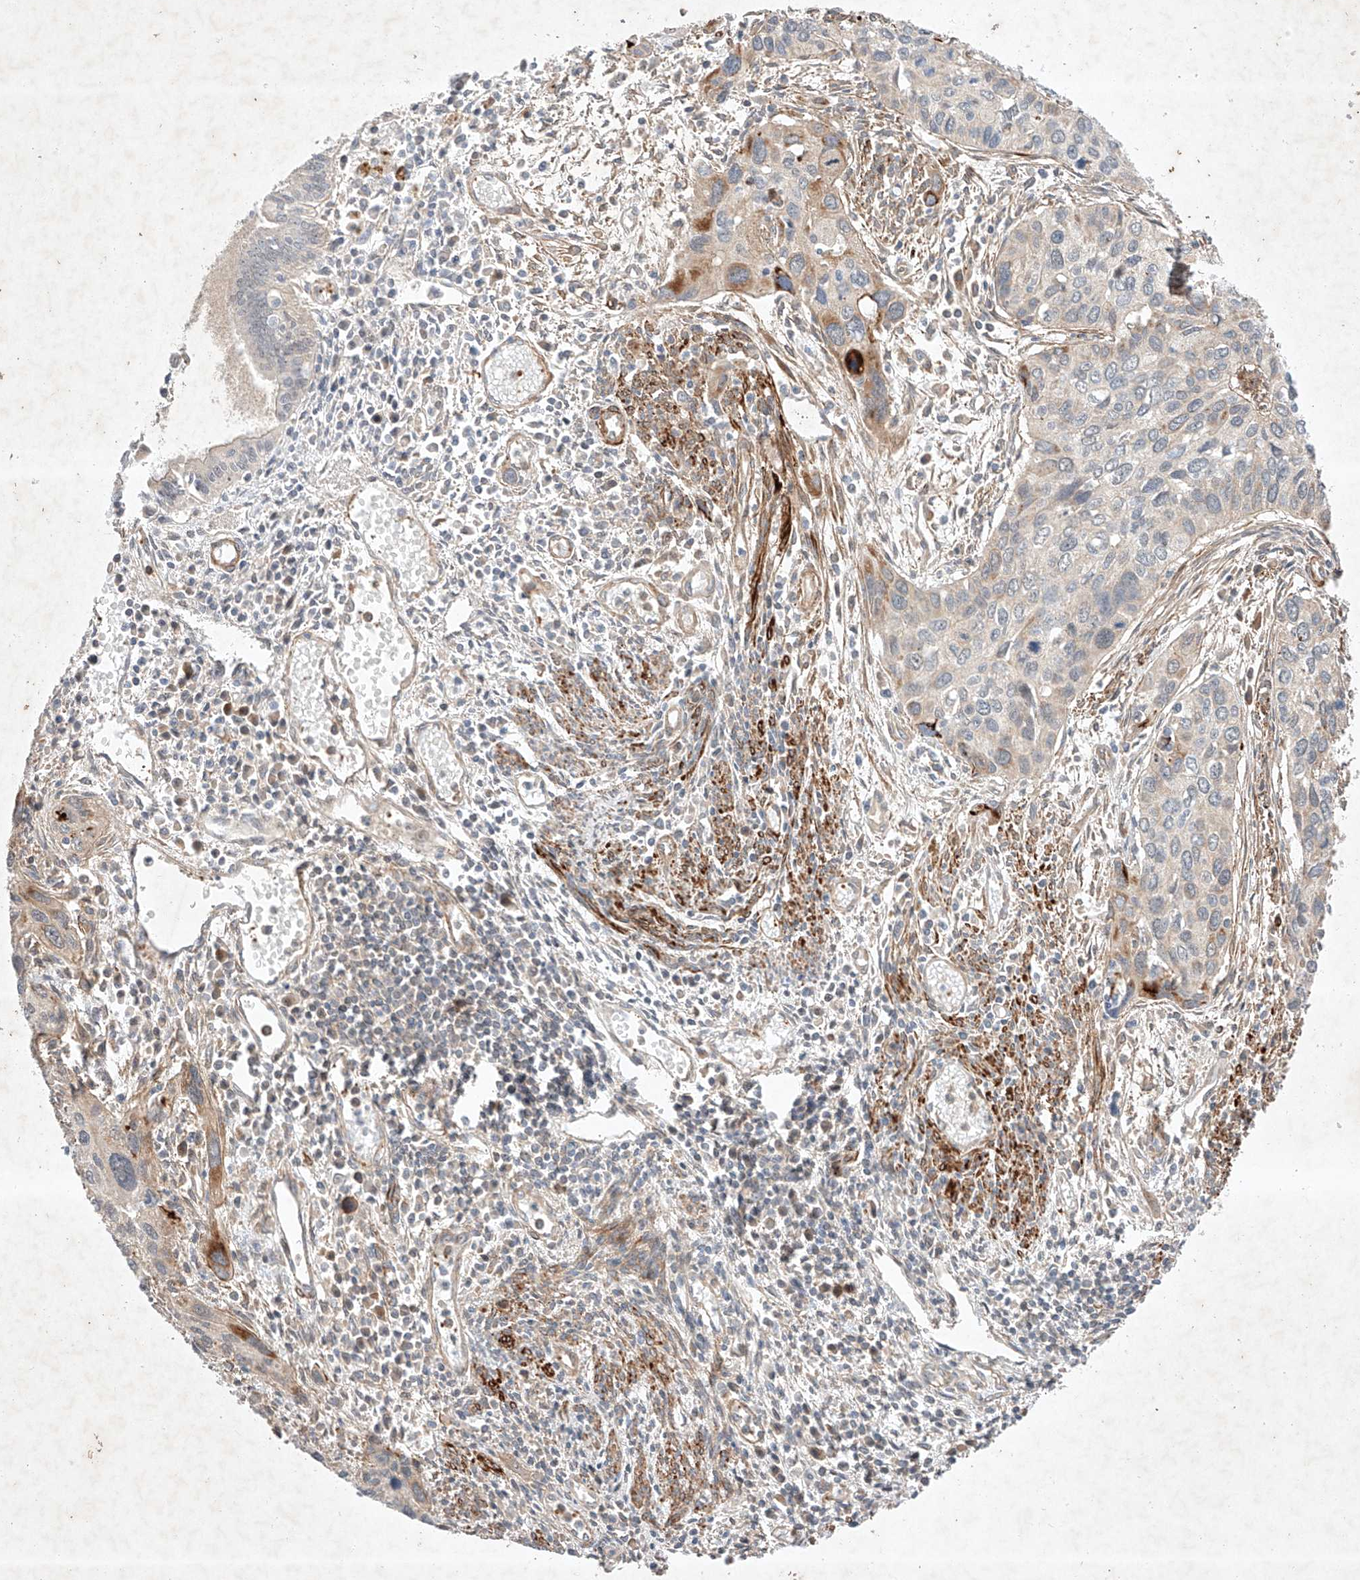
{"staining": {"intensity": "weak", "quantity": "25%-75%", "location": "cytoplasmic/membranous"}, "tissue": "cervical cancer", "cell_type": "Tumor cells", "image_type": "cancer", "snomed": [{"axis": "morphology", "description": "Squamous cell carcinoma, NOS"}, {"axis": "topography", "description": "Cervix"}], "caption": "IHC histopathology image of neoplastic tissue: cervical cancer (squamous cell carcinoma) stained using IHC reveals low levels of weak protein expression localized specifically in the cytoplasmic/membranous of tumor cells, appearing as a cytoplasmic/membranous brown color.", "gene": "ARHGAP33", "patient": {"sex": "female", "age": 55}}